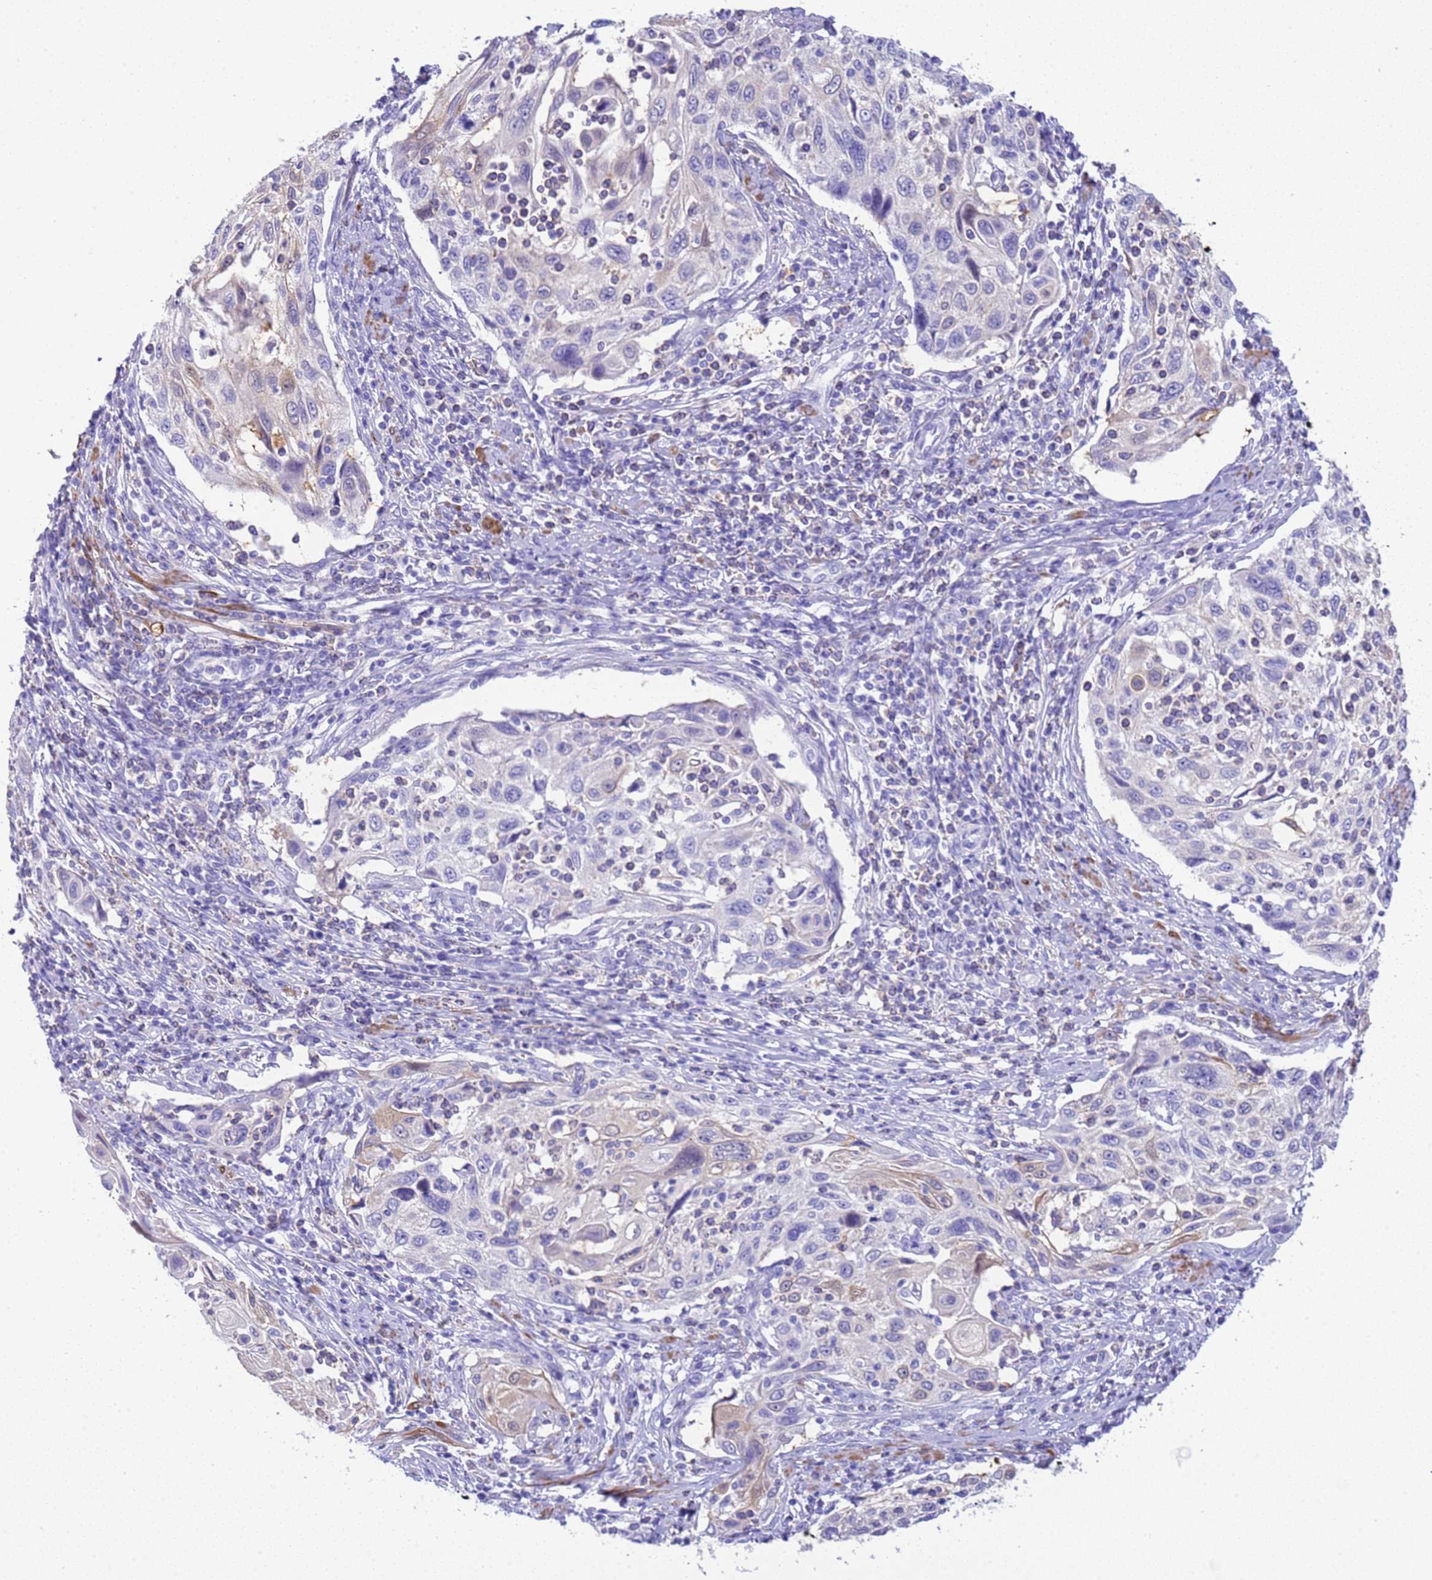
{"staining": {"intensity": "negative", "quantity": "none", "location": "none"}, "tissue": "cervical cancer", "cell_type": "Tumor cells", "image_type": "cancer", "snomed": [{"axis": "morphology", "description": "Squamous cell carcinoma, NOS"}, {"axis": "topography", "description": "Cervix"}], "caption": "The IHC image has no significant positivity in tumor cells of cervical cancer (squamous cell carcinoma) tissue. Brightfield microscopy of IHC stained with DAB (3,3'-diaminobenzidine) (brown) and hematoxylin (blue), captured at high magnification.", "gene": "USP38", "patient": {"sex": "female", "age": 70}}